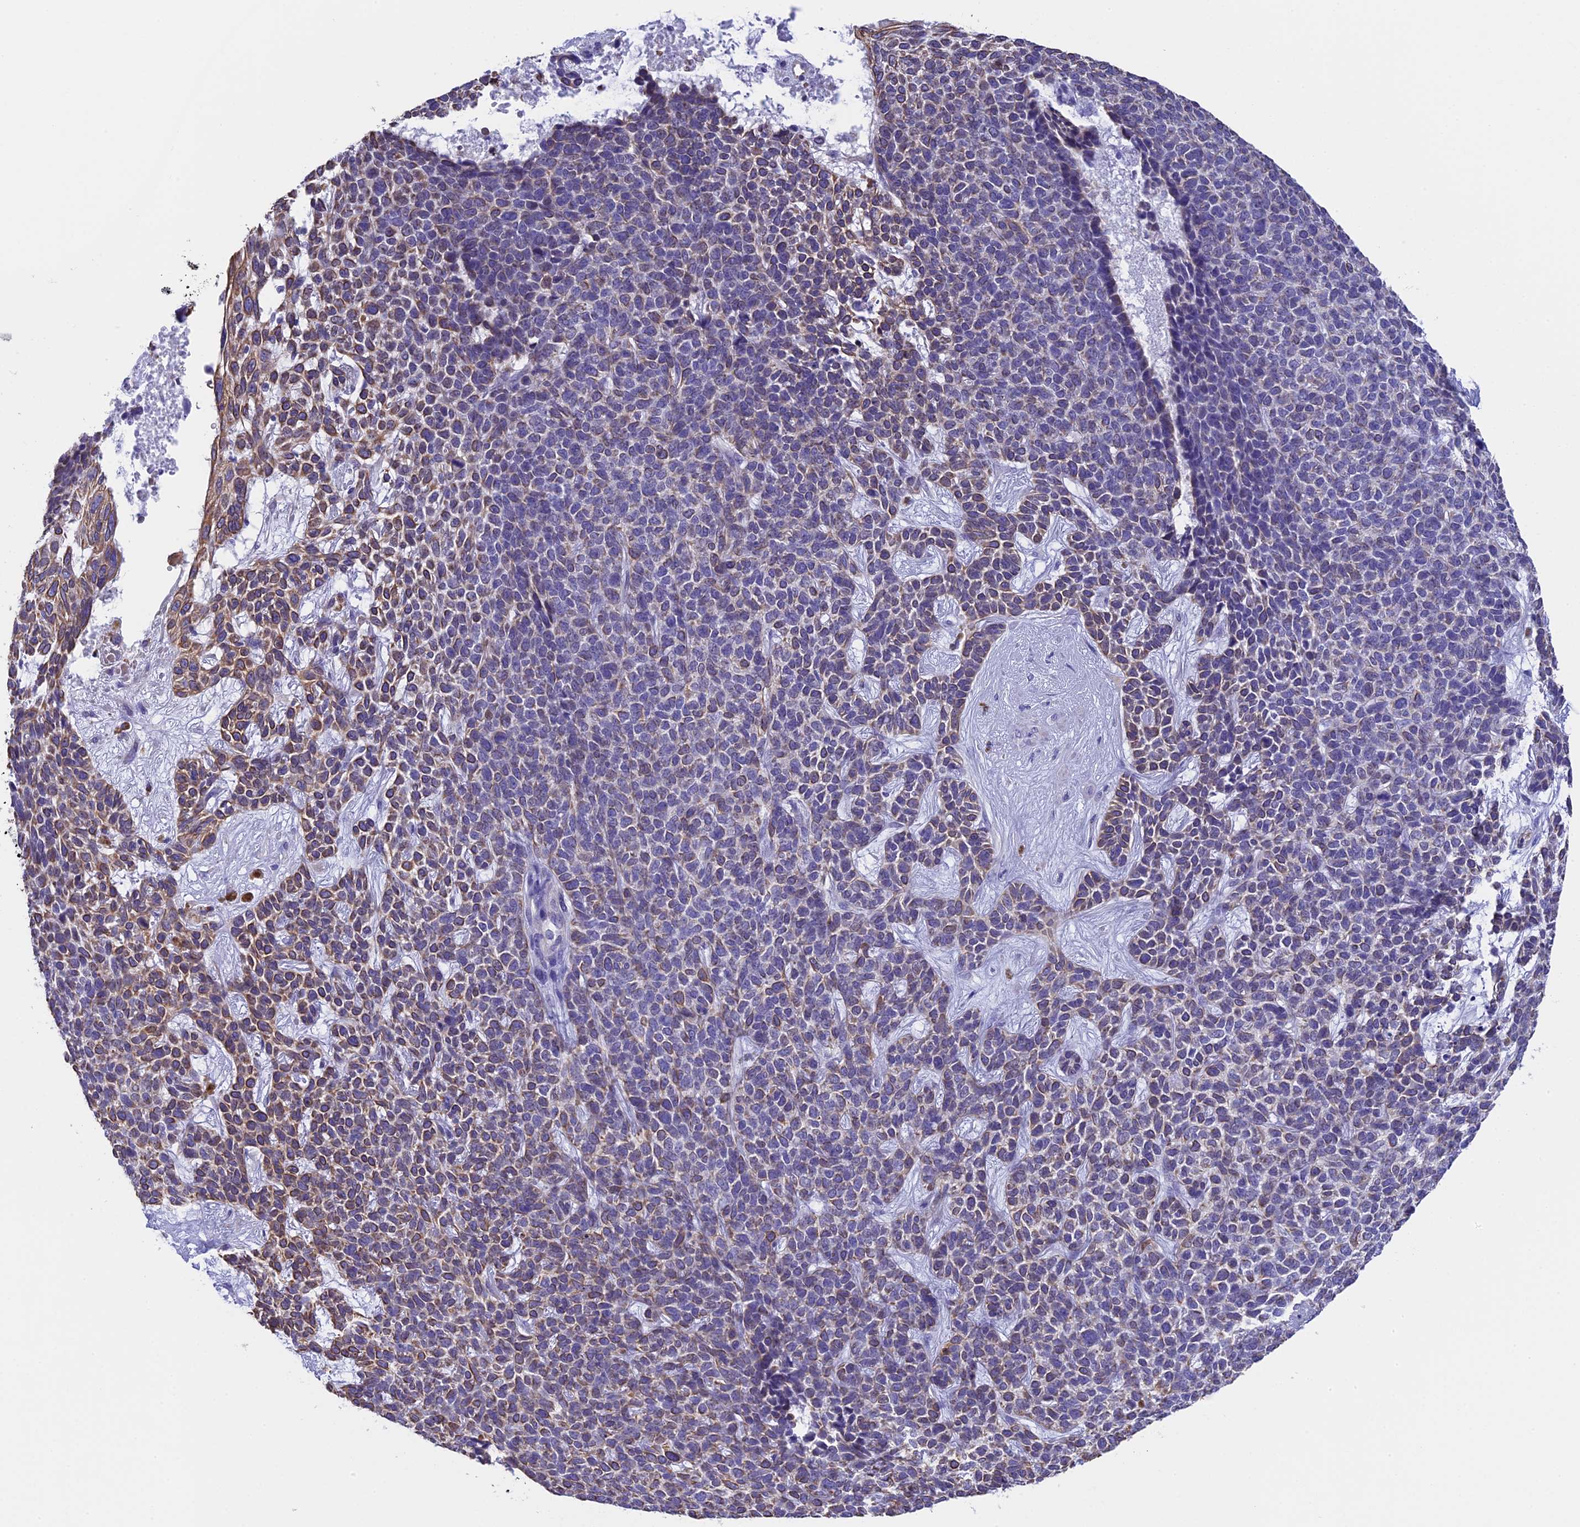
{"staining": {"intensity": "moderate", "quantity": "<25%", "location": "cytoplasmic/membranous"}, "tissue": "skin cancer", "cell_type": "Tumor cells", "image_type": "cancer", "snomed": [{"axis": "morphology", "description": "Basal cell carcinoma"}, {"axis": "topography", "description": "Skin"}], "caption": "A low amount of moderate cytoplasmic/membranous staining is appreciated in approximately <25% of tumor cells in basal cell carcinoma (skin) tissue.", "gene": "TACSTD2", "patient": {"sex": "female", "age": 84}}